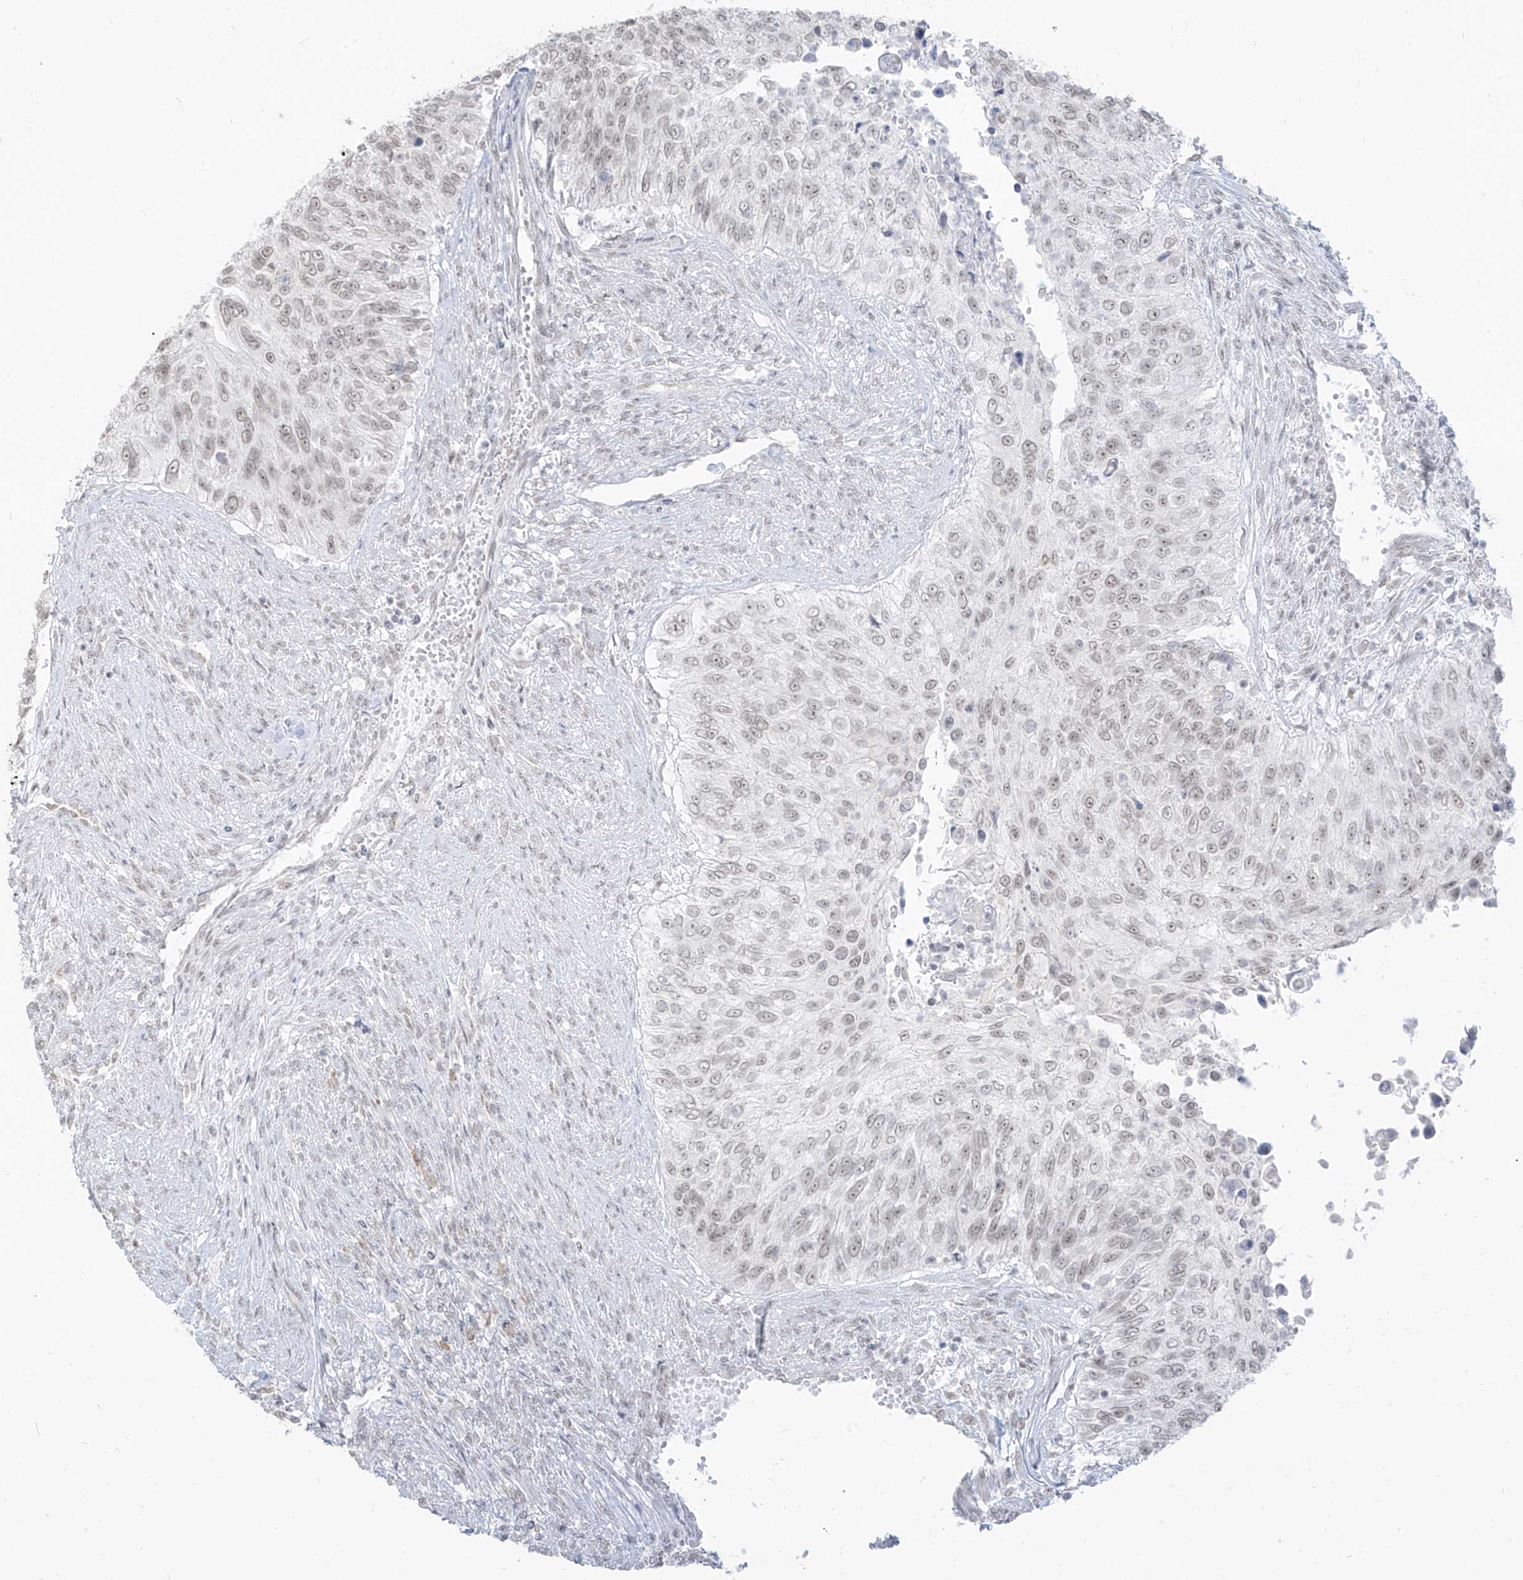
{"staining": {"intensity": "weak", "quantity": "<25%", "location": "nuclear"}, "tissue": "urothelial cancer", "cell_type": "Tumor cells", "image_type": "cancer", "snomed": [{"axis": "morphology", "description": "Urothelial carcinoma, High grade"}, {"axis": "topography", "description": "Urinary bladder"}], "caption": "Immunohistochemistry image of urothelial cancer stained for a protein (brown), which reveals no staining in tumor cells.", "gene": "SUPT5H", "patient": {"sex": "female", "age": 60}}